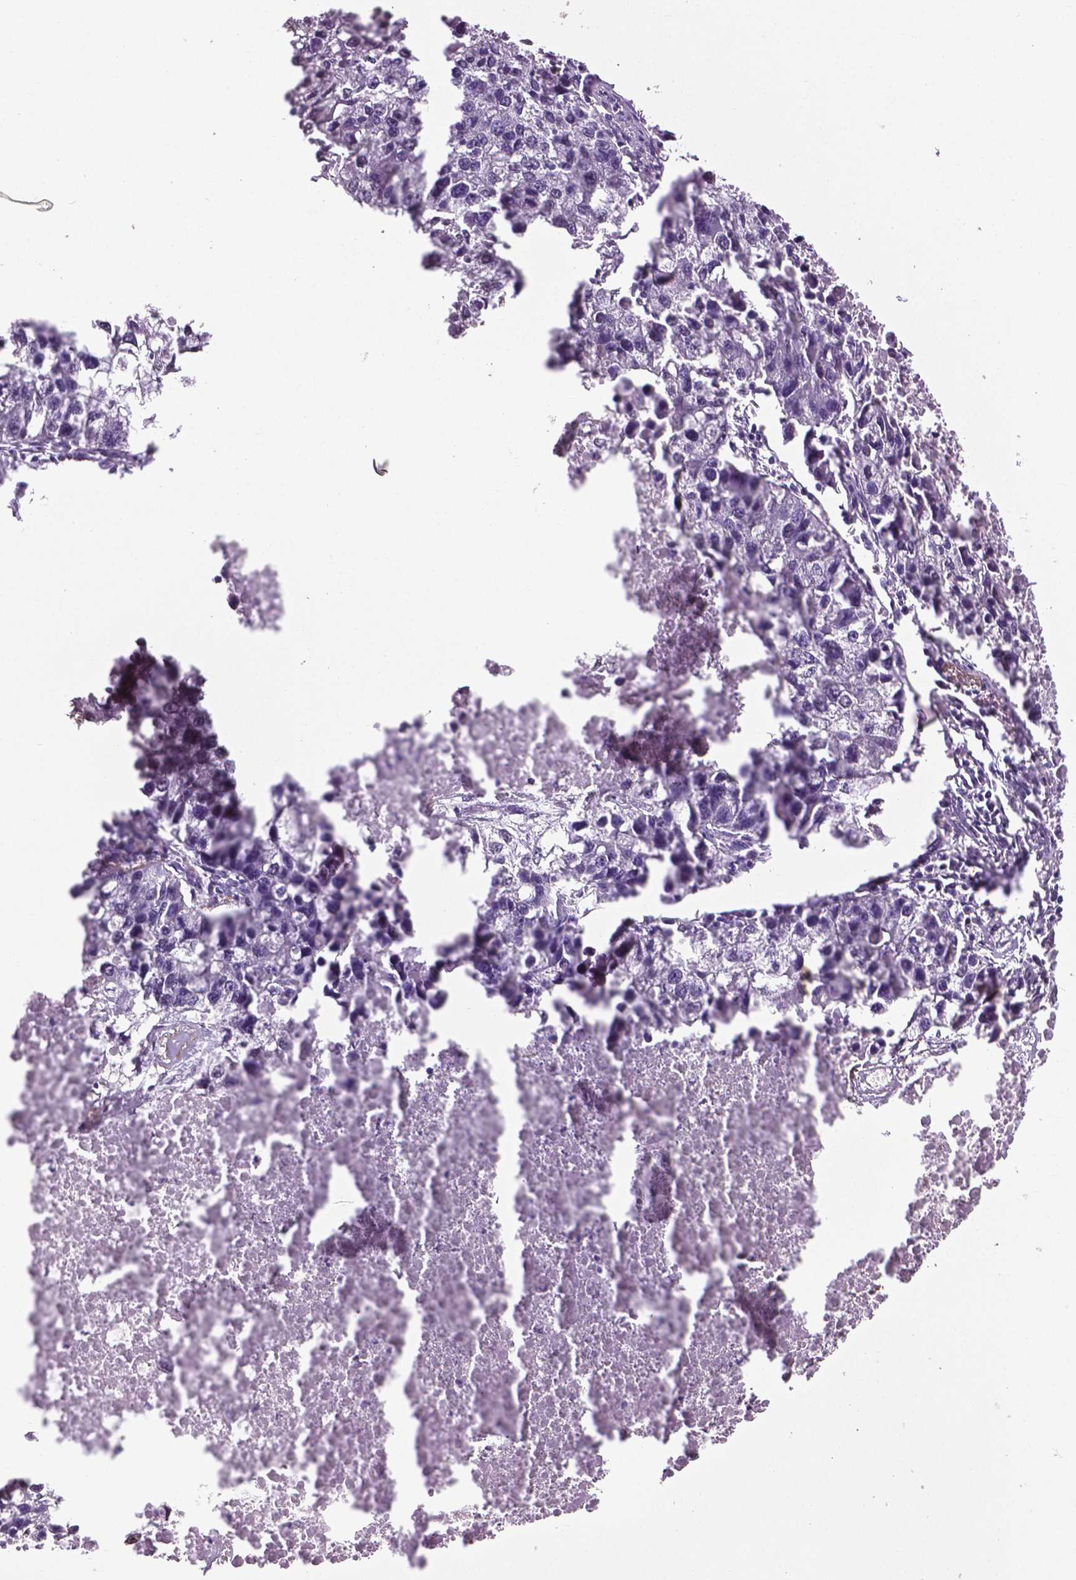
{"staining": {"intensity": "negative", "quantity": "none", "location": "none"}, "tissue": "lung cancer", "cell_type": "Tumor cells", "image_type": "cancer", "snomed": [{"axis": "morphology", "description": "Adenocarcinoma, NOS"}, {"axis": "topography", "description": "Lung"}], "caption": "Tumor cells are negative for protein expression in human adenocarcinoma (lung).", "gene": "RUNX3", "patient": {"sex": "female", "age": 51}}